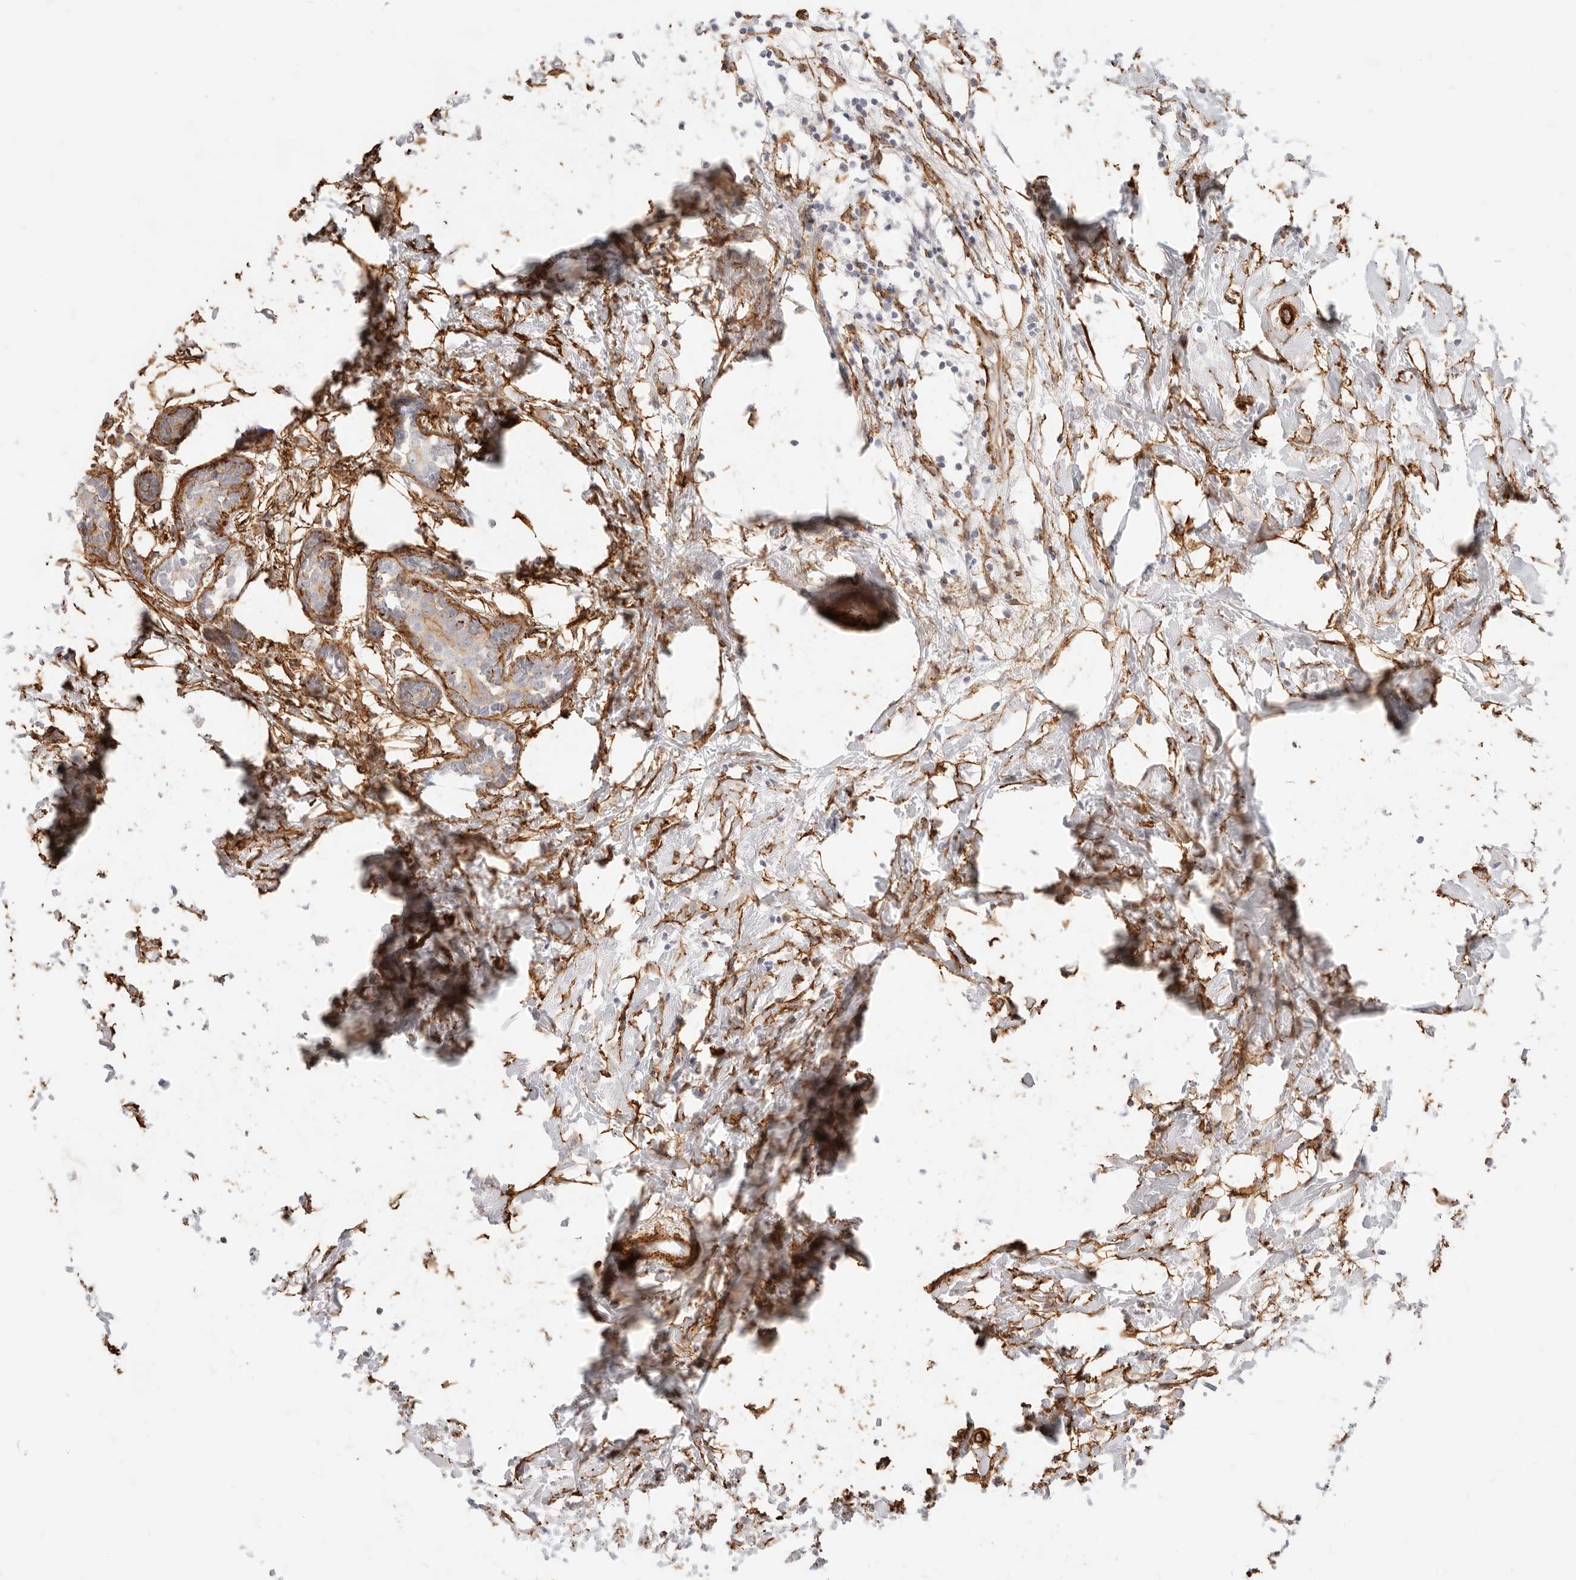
{"staining": {"intensity": "negative", "quantity": "none", "location": "none"}, "tissue": "breast cancer", "cell_type": "Tumor cells", "image_type": "cancer", "snomed": [{"axis": "morphology", "description": "Normal tissue, NOS"}, {"axis": "morphology", "description": "Lobular carcinoma"}, {"axis": "topography", "description": "Breast"}], "caption": "DAB (3,3'-diaminobenzidine) immunohistochemical staining of breast lobular carcinoma displays no significant staining in tumor cells.", "gene": "TMTC2", "patient": {"sex": "female", "age": 47}}